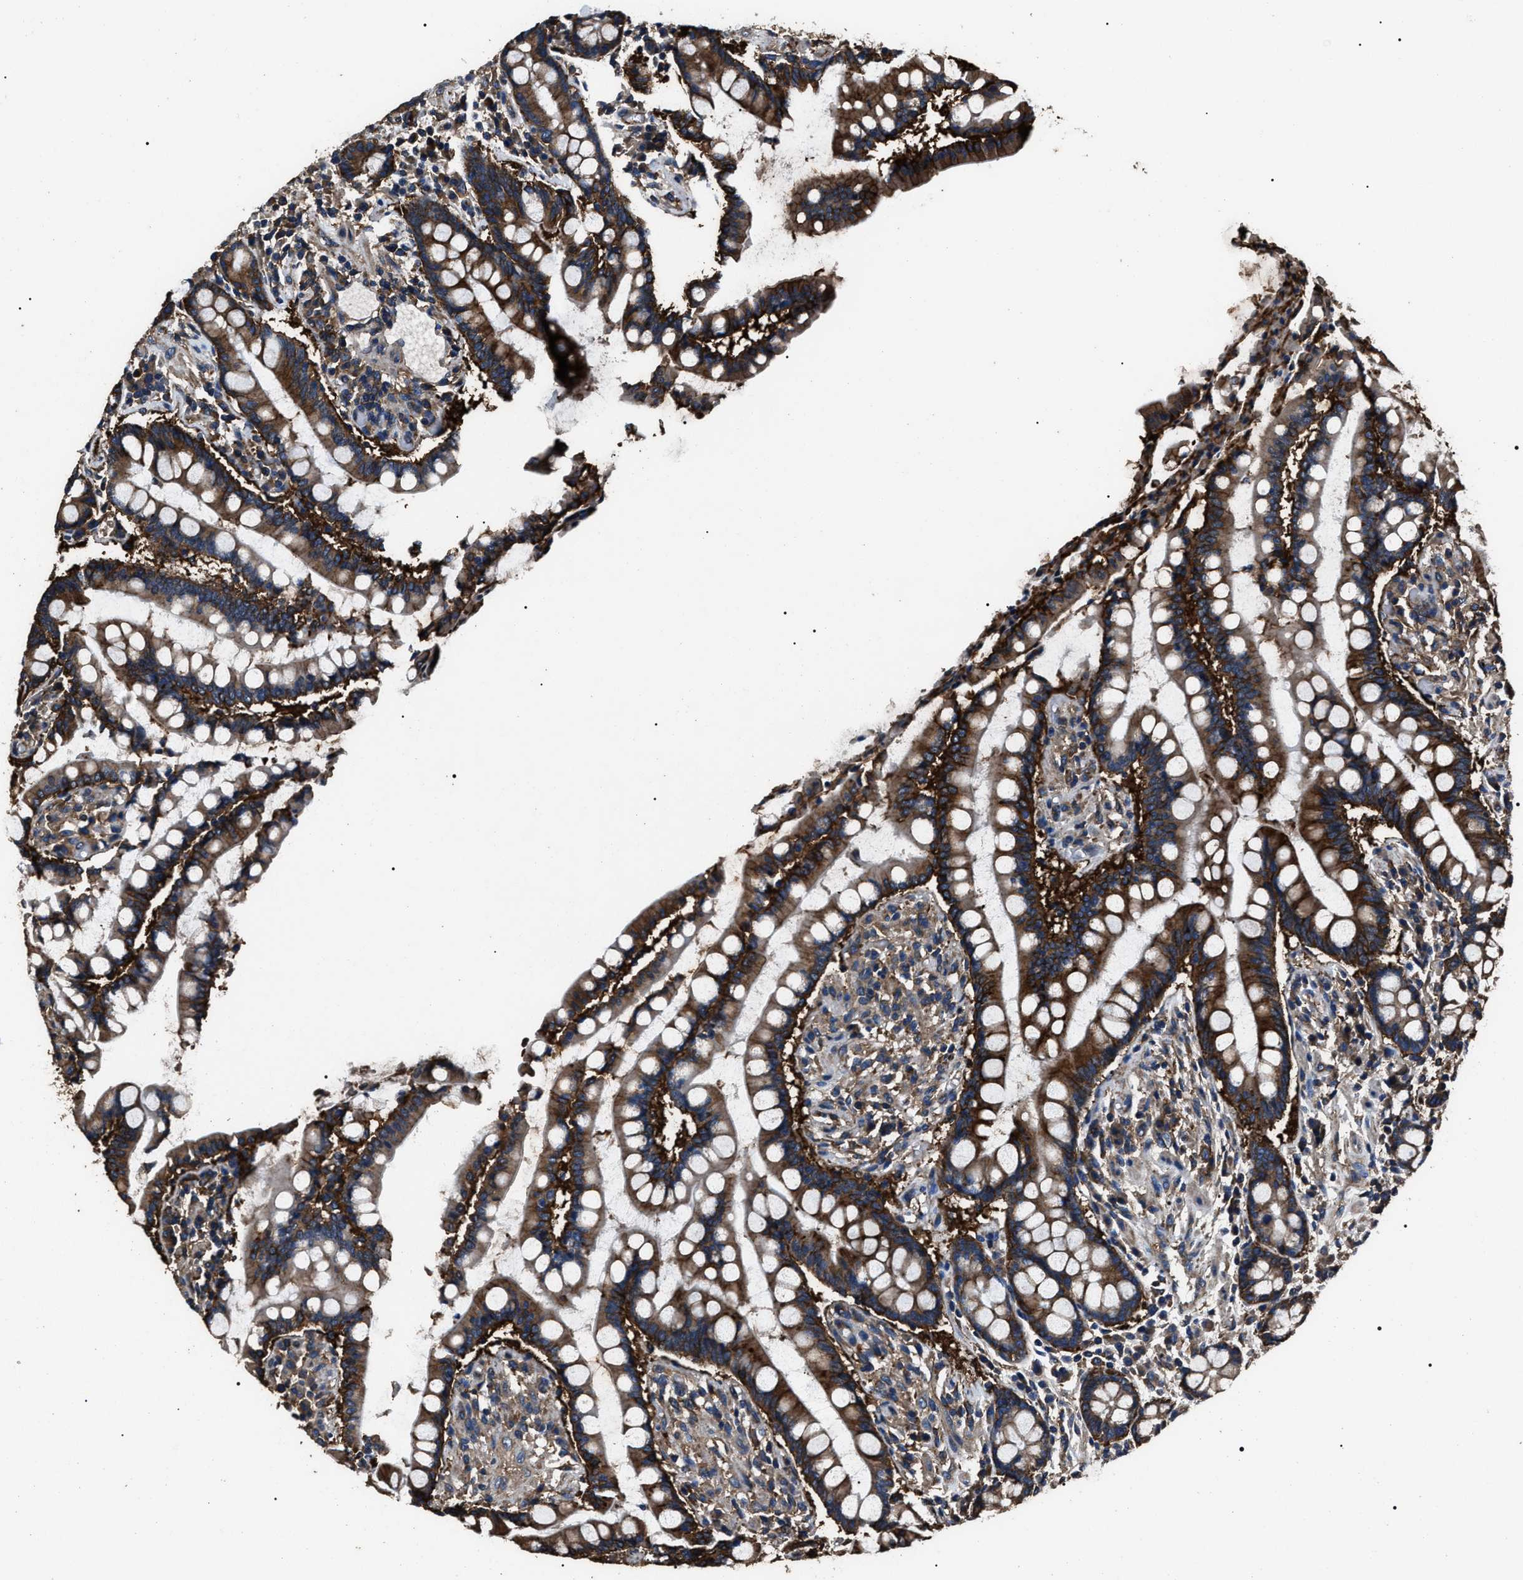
{"staining": {"intensity": "strong", "quantity": ">75%", "location": "cytoplasmic/membranous"}, "tissue": "colon", "cell_type": "Endothelial cells", "image_type": "normal", "snomed": [{"axis": "morphology", "description": "Normal tissue, NOS"}, {"axis": "topography", "description": "Colon"}], "caption": "Human colon stained for a protein (brown) reveals strong cytoplasmic/membranous positive staining in approximately >75% of endothelial cells.", "gene": "HSCB", "patient": {"sex": "male", "age": 73}}